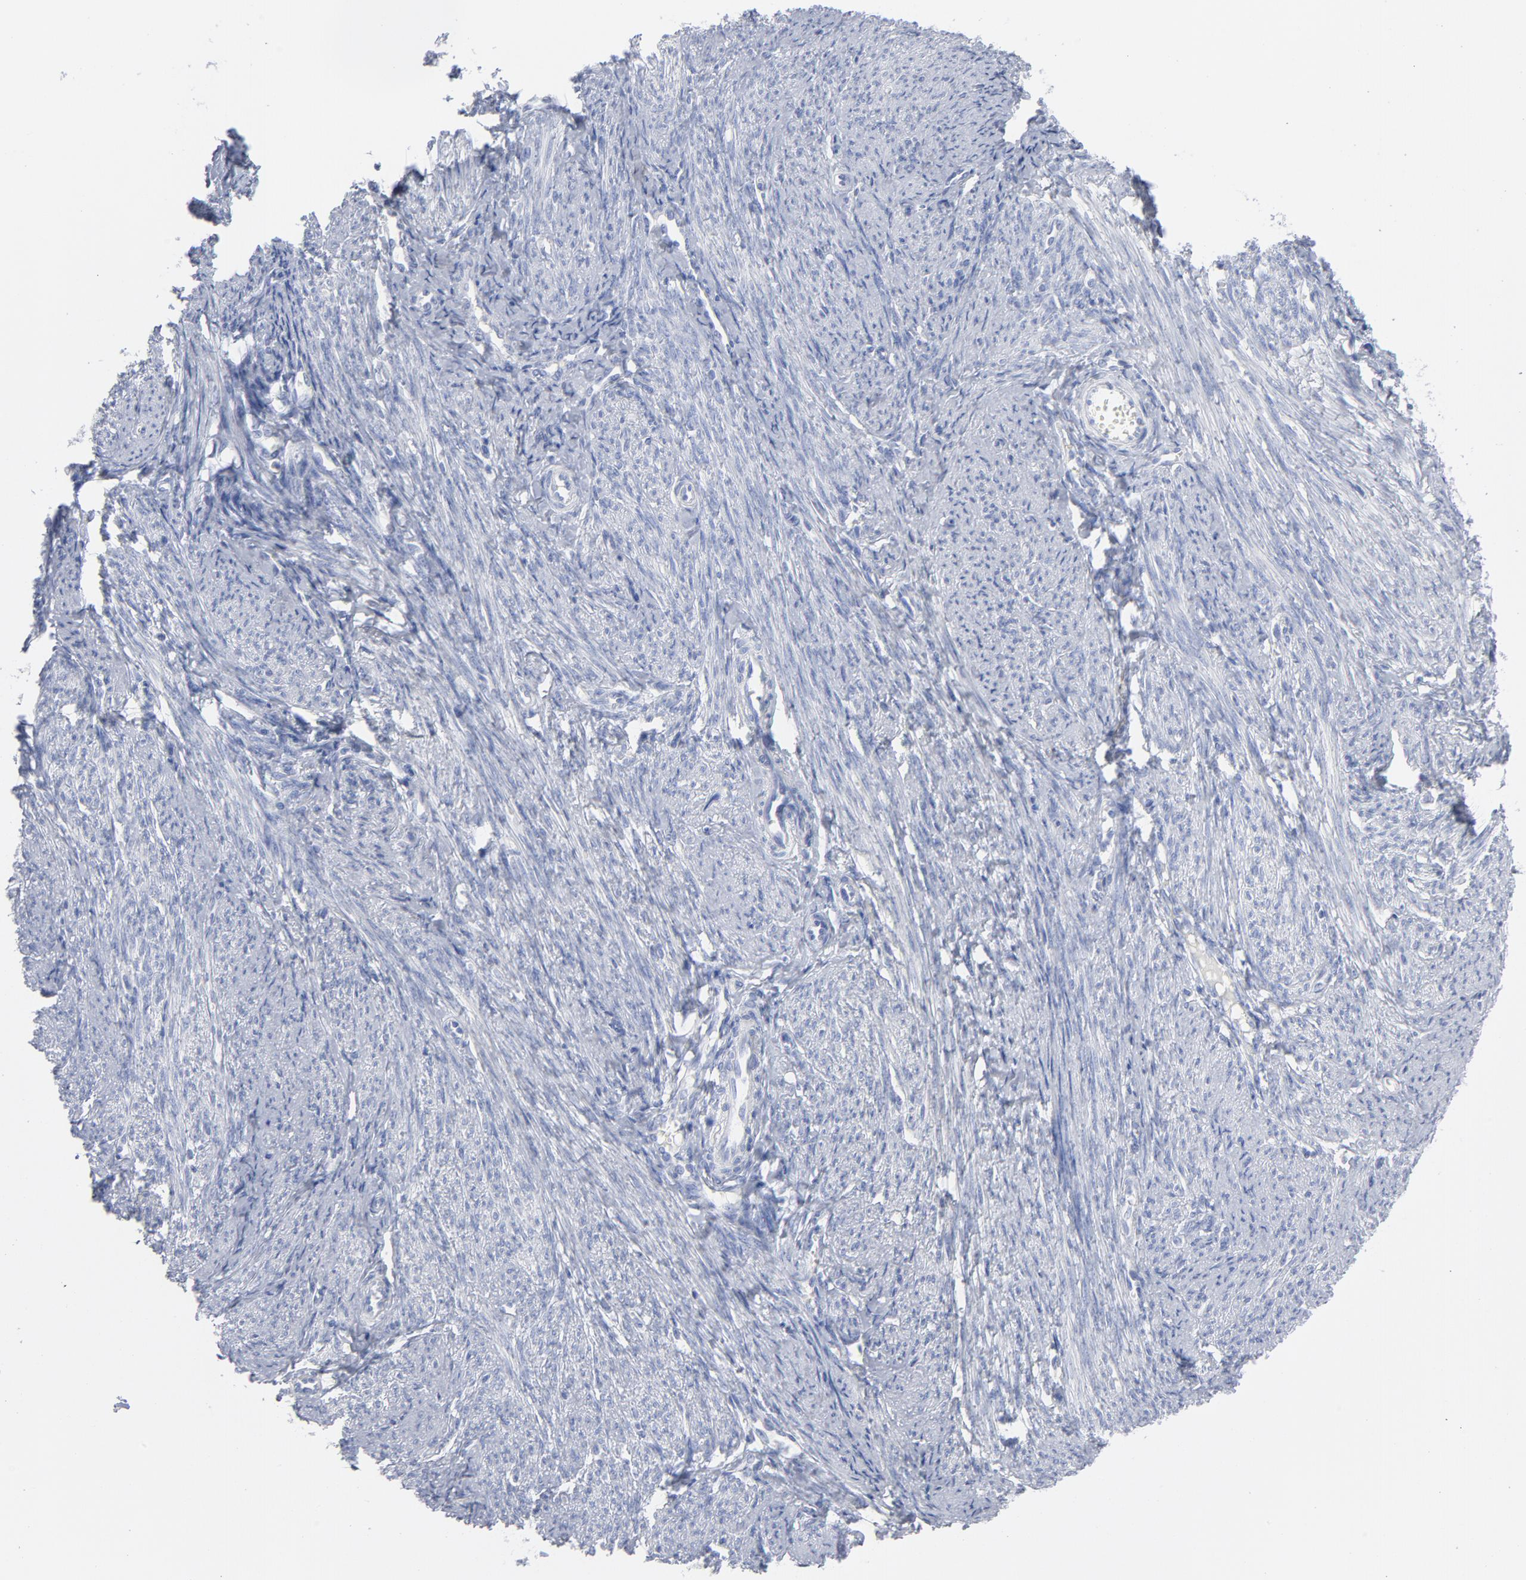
{"staining": {"intensity": "negative", "quantity": "none", "location": "none"}, "tissue": "smooth muscle", "cell_type": "Smooth muscle cells", "image_type": "normal", "snomed": [{"axis": "morphology", "description": "Normal tissue, NOS"}, {"axis": "topography", "description": "Smooth muscle"}, {"axis": "topography", "description": "Cervix"}], "caption": "IHC of benign smooth muscle reveals no expression in smooth muscle cells.", "gene": "P2RY8", "patient": {"sex": "female", "age": 70}}